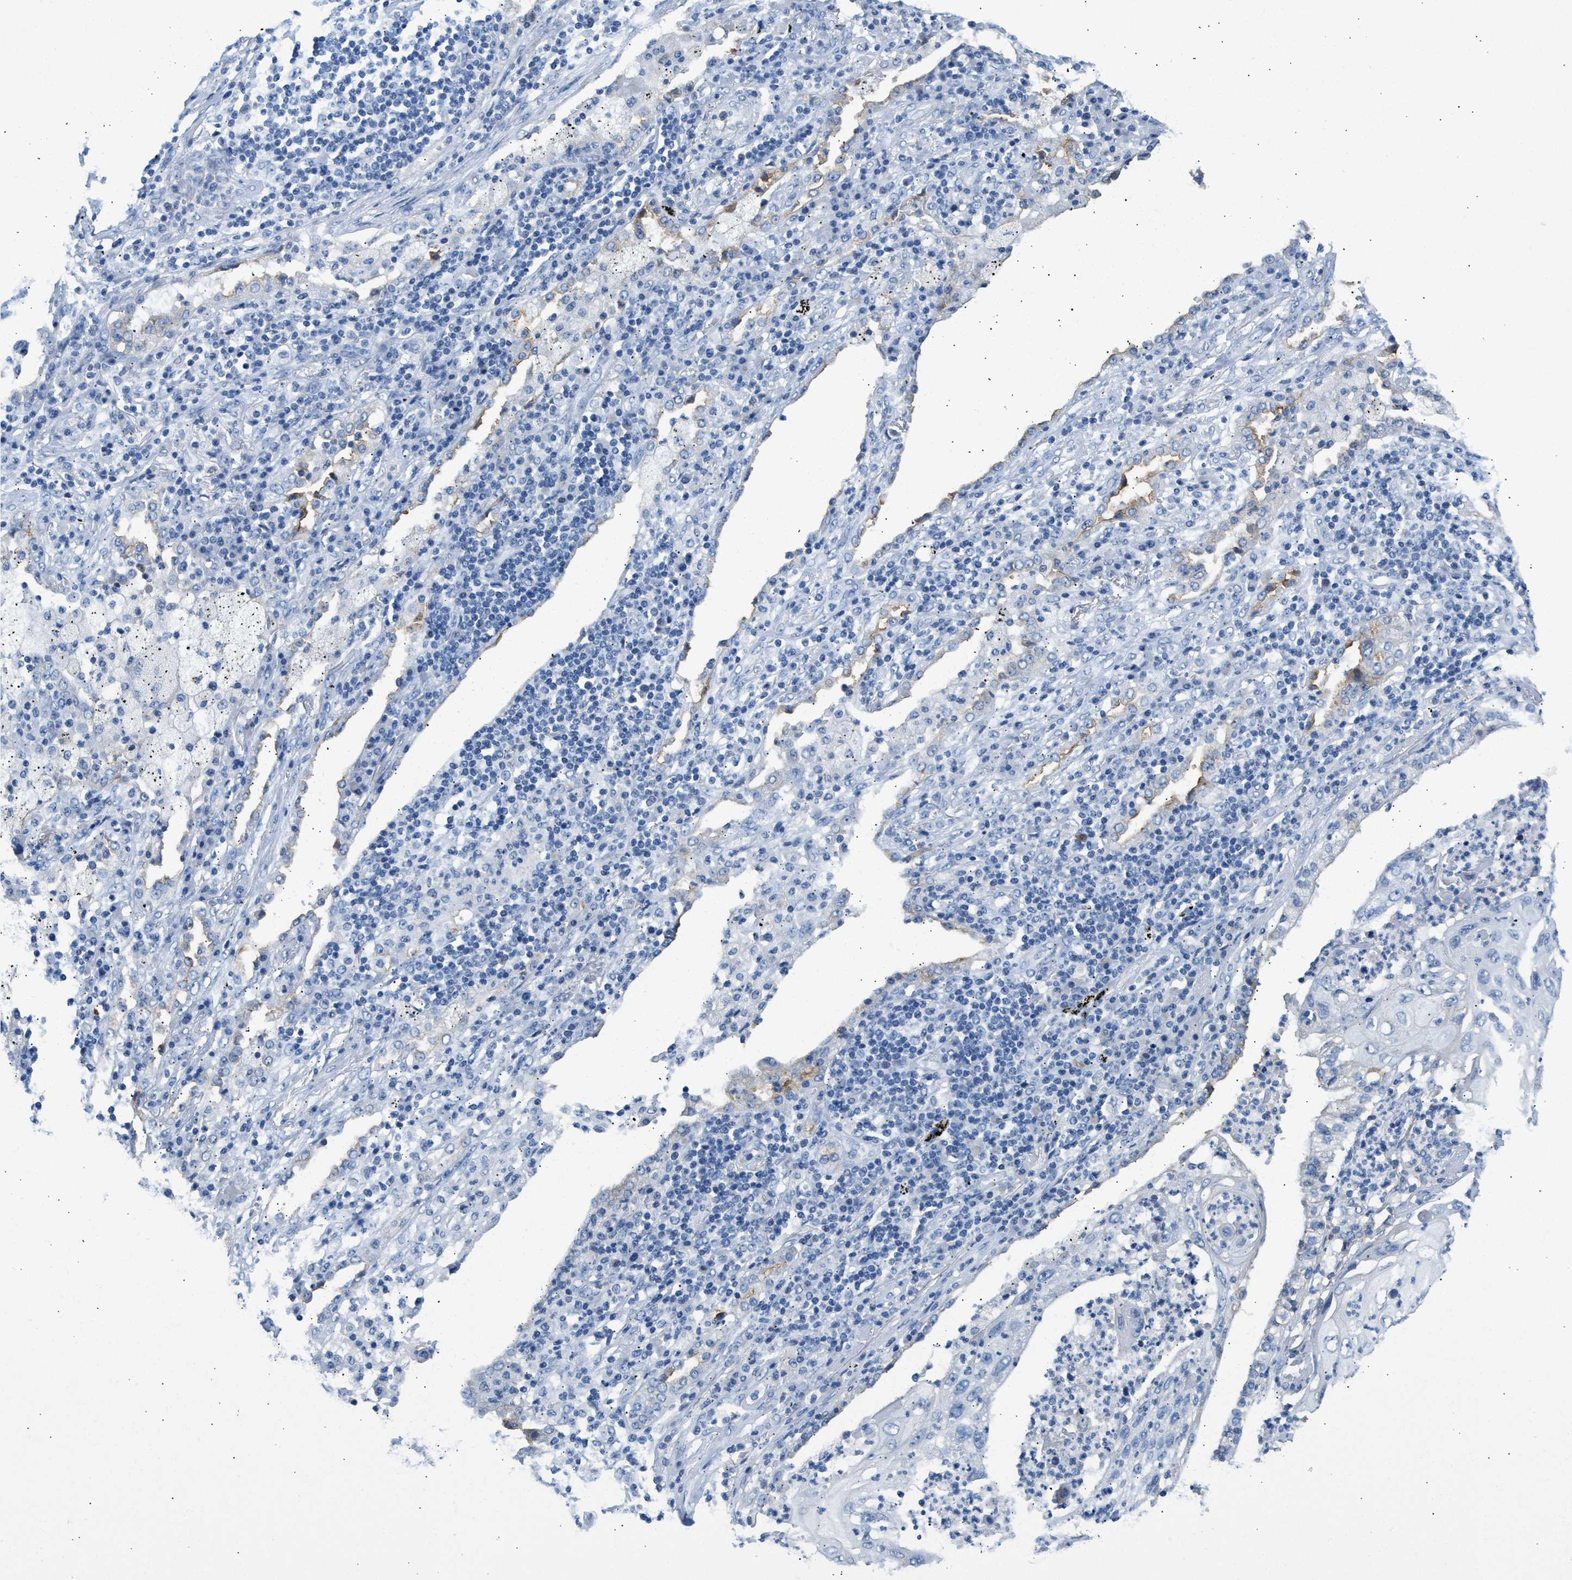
{"staining": {"intensity": "negative", "quantity": "none", "location": "none"}, "tissue": "lung cancer", "cell_type": "Tumor cells", "image_type": "cancer", "snomed": [{"axis": "morphology", "description": "Squamous cell carcinoma, NOS"}, {"axis": "topography", "description": "Lung"}], "caption": "Lung cancer (squamous cell carcinoma) was stained to show a protein in brown. There is no significant positivity in tumor cells. (DAB (3,3'-diaminobenzidine) immunohistochemistry (IHC) with hematoxylin counter stain).", "gene": "ERBB2", "patient": {"sex": "female", "age": 63}}